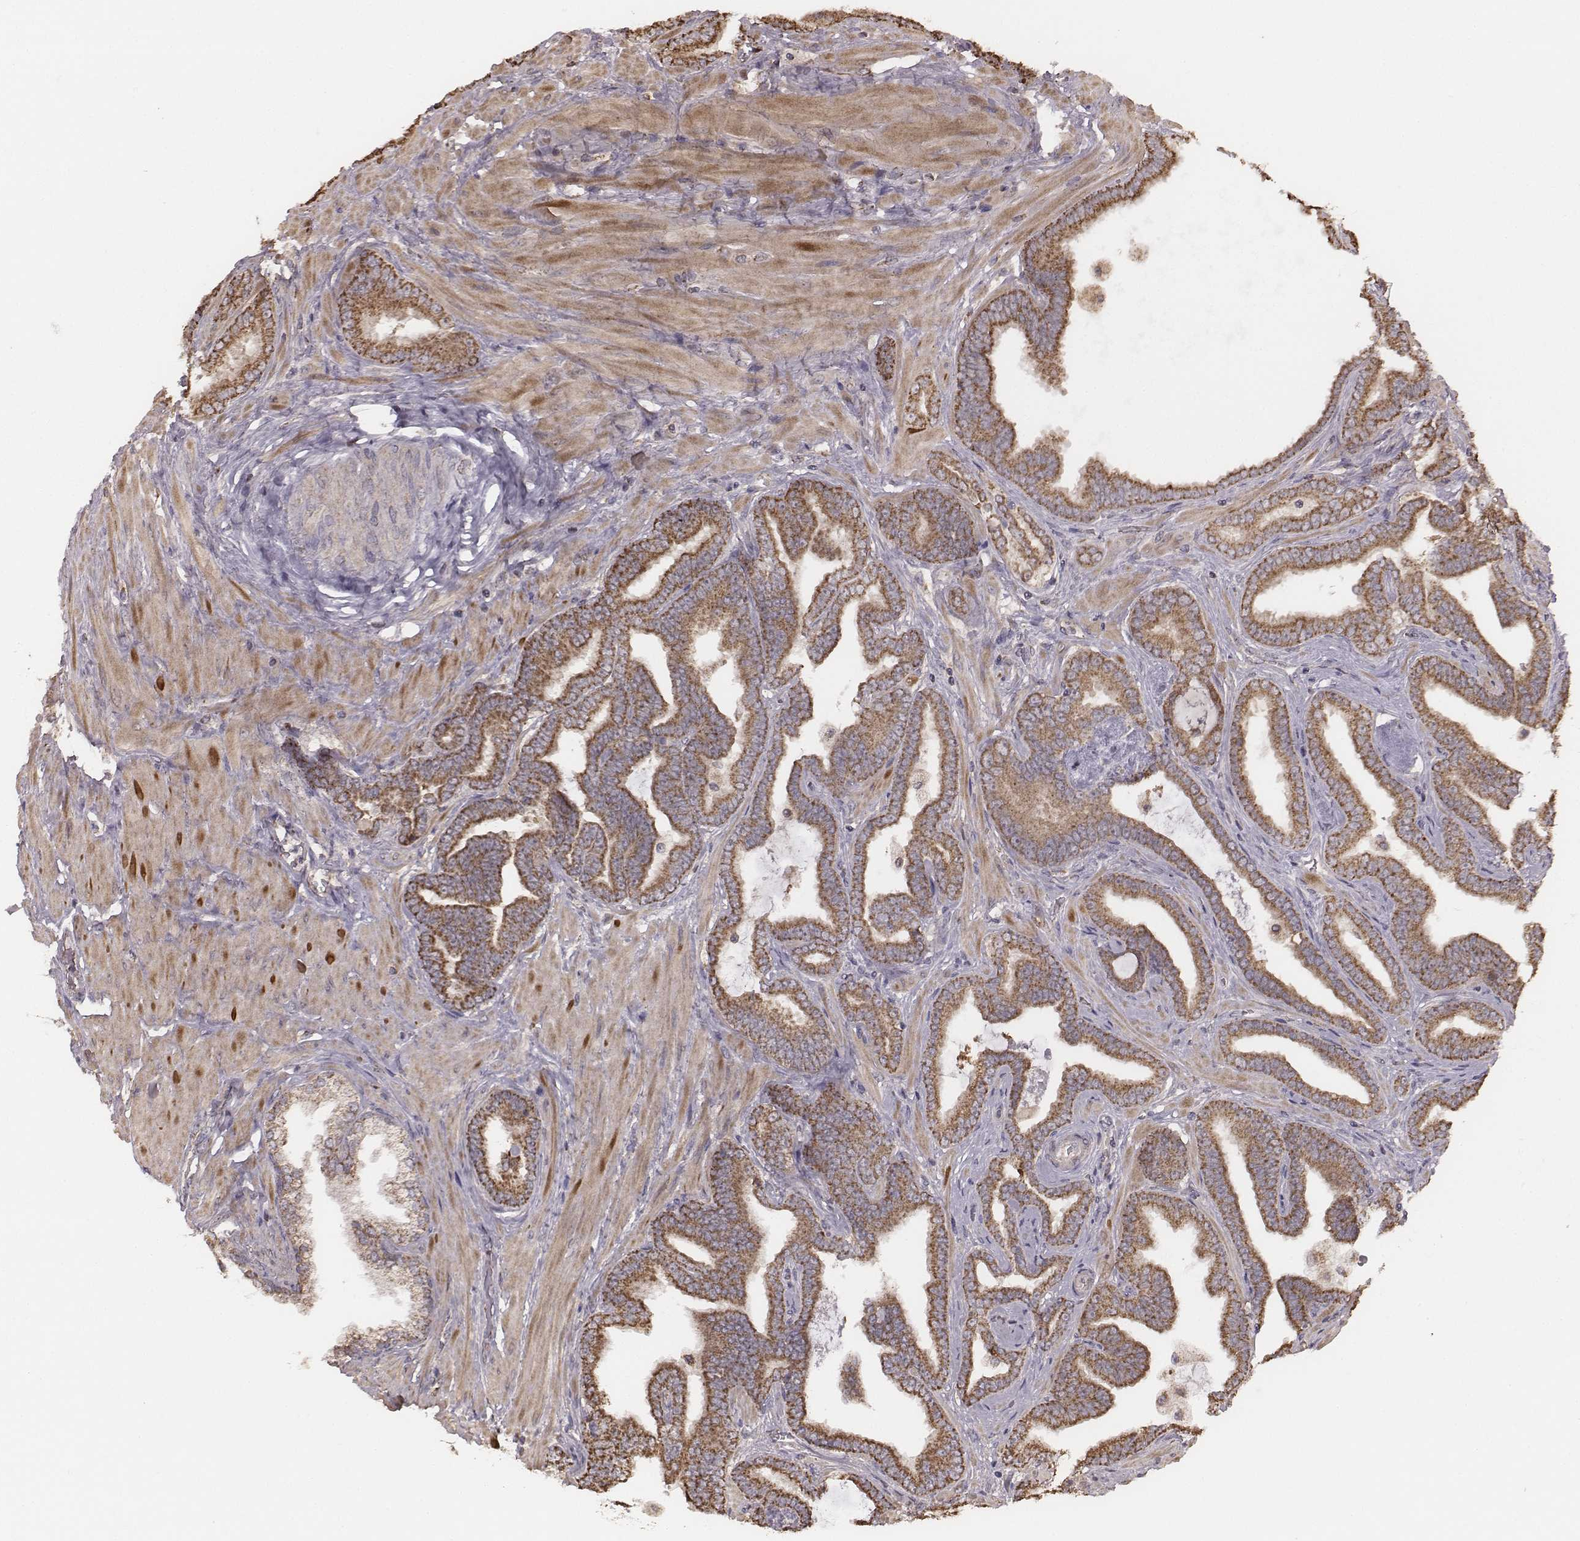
{"staining": {"intensity": "moderate", "quantity": ">75%", "location": "cytoplasmic/membranous"}, "tissue": "prostate cancer", "cell_type": "Tumor cells", "image_type": "cancer", "snomed": [{"axis": "morphology", "description": "Adenocarcinoma, Low grade"}, {"axis": "topography", "description": "Prostate"}], "caption": "Moderate cytoplasmic/membranous staining is present in about >75% of tumor cells in adenocarcinoma (low-grade) (prostate).", "gene": "PDCD2L", "patient": {"sex": "male", "age": 63}}